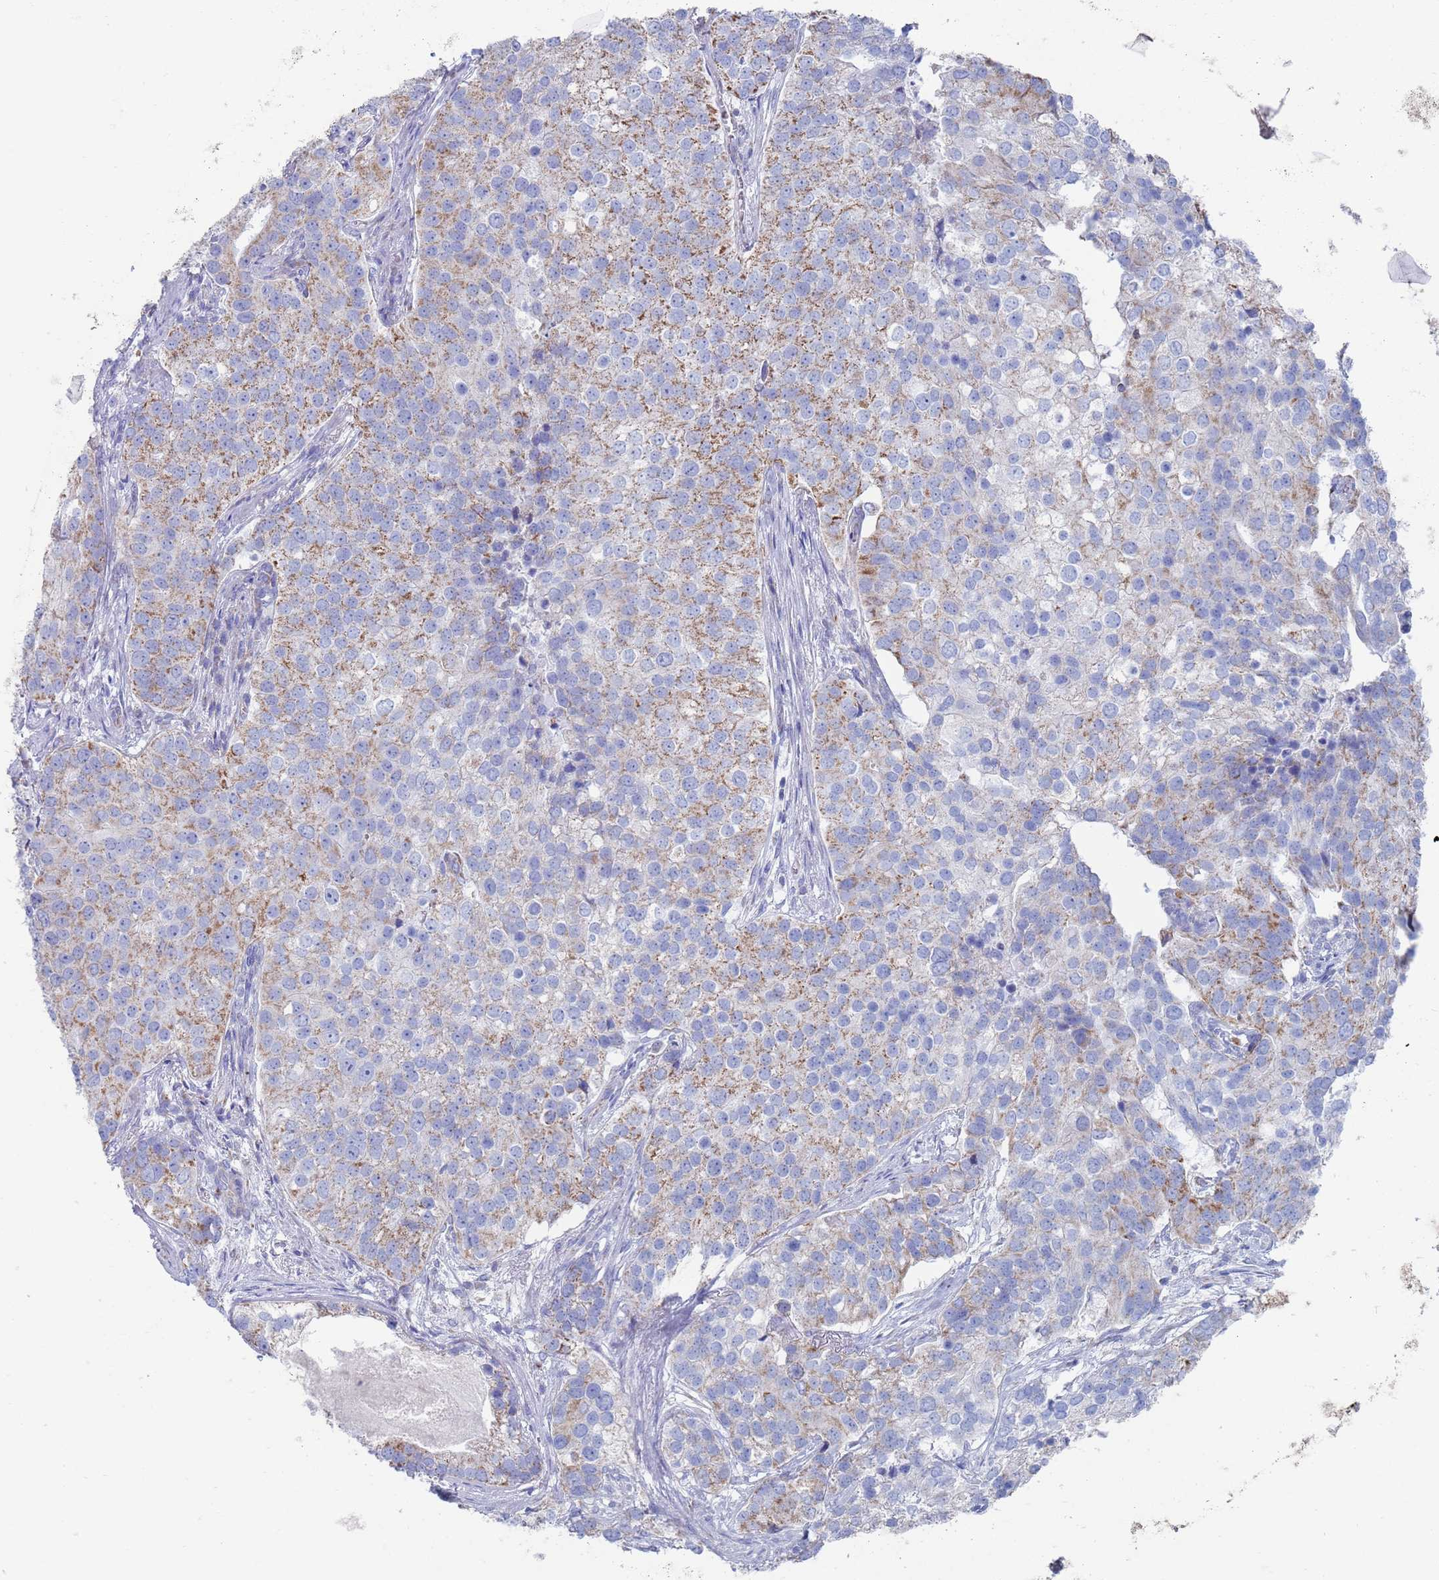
{"staining": {"intensity": "moderate", "quantity": "25%-75%", "location": "cytoplasmic/membranous"}, "tissue": "prostate cancer", "cell_type": "Tumor cells", "image_type": "cancer", "snomed": [{"axis": "morphology", "description": "Adenocarcinoma, High grade"}, {"axis": "topography", "description": "Prostate"}], "caption": "Immunohistochemical staining of human prostate cancer exhibits medium levels of moderate cytoplasmic/membranous protein staining in approximately 25%-75% of tumor cells. Nuclei are stained in blue.", "gene": "MRPL22", "patient": {"sex": "male", "age": 62}}